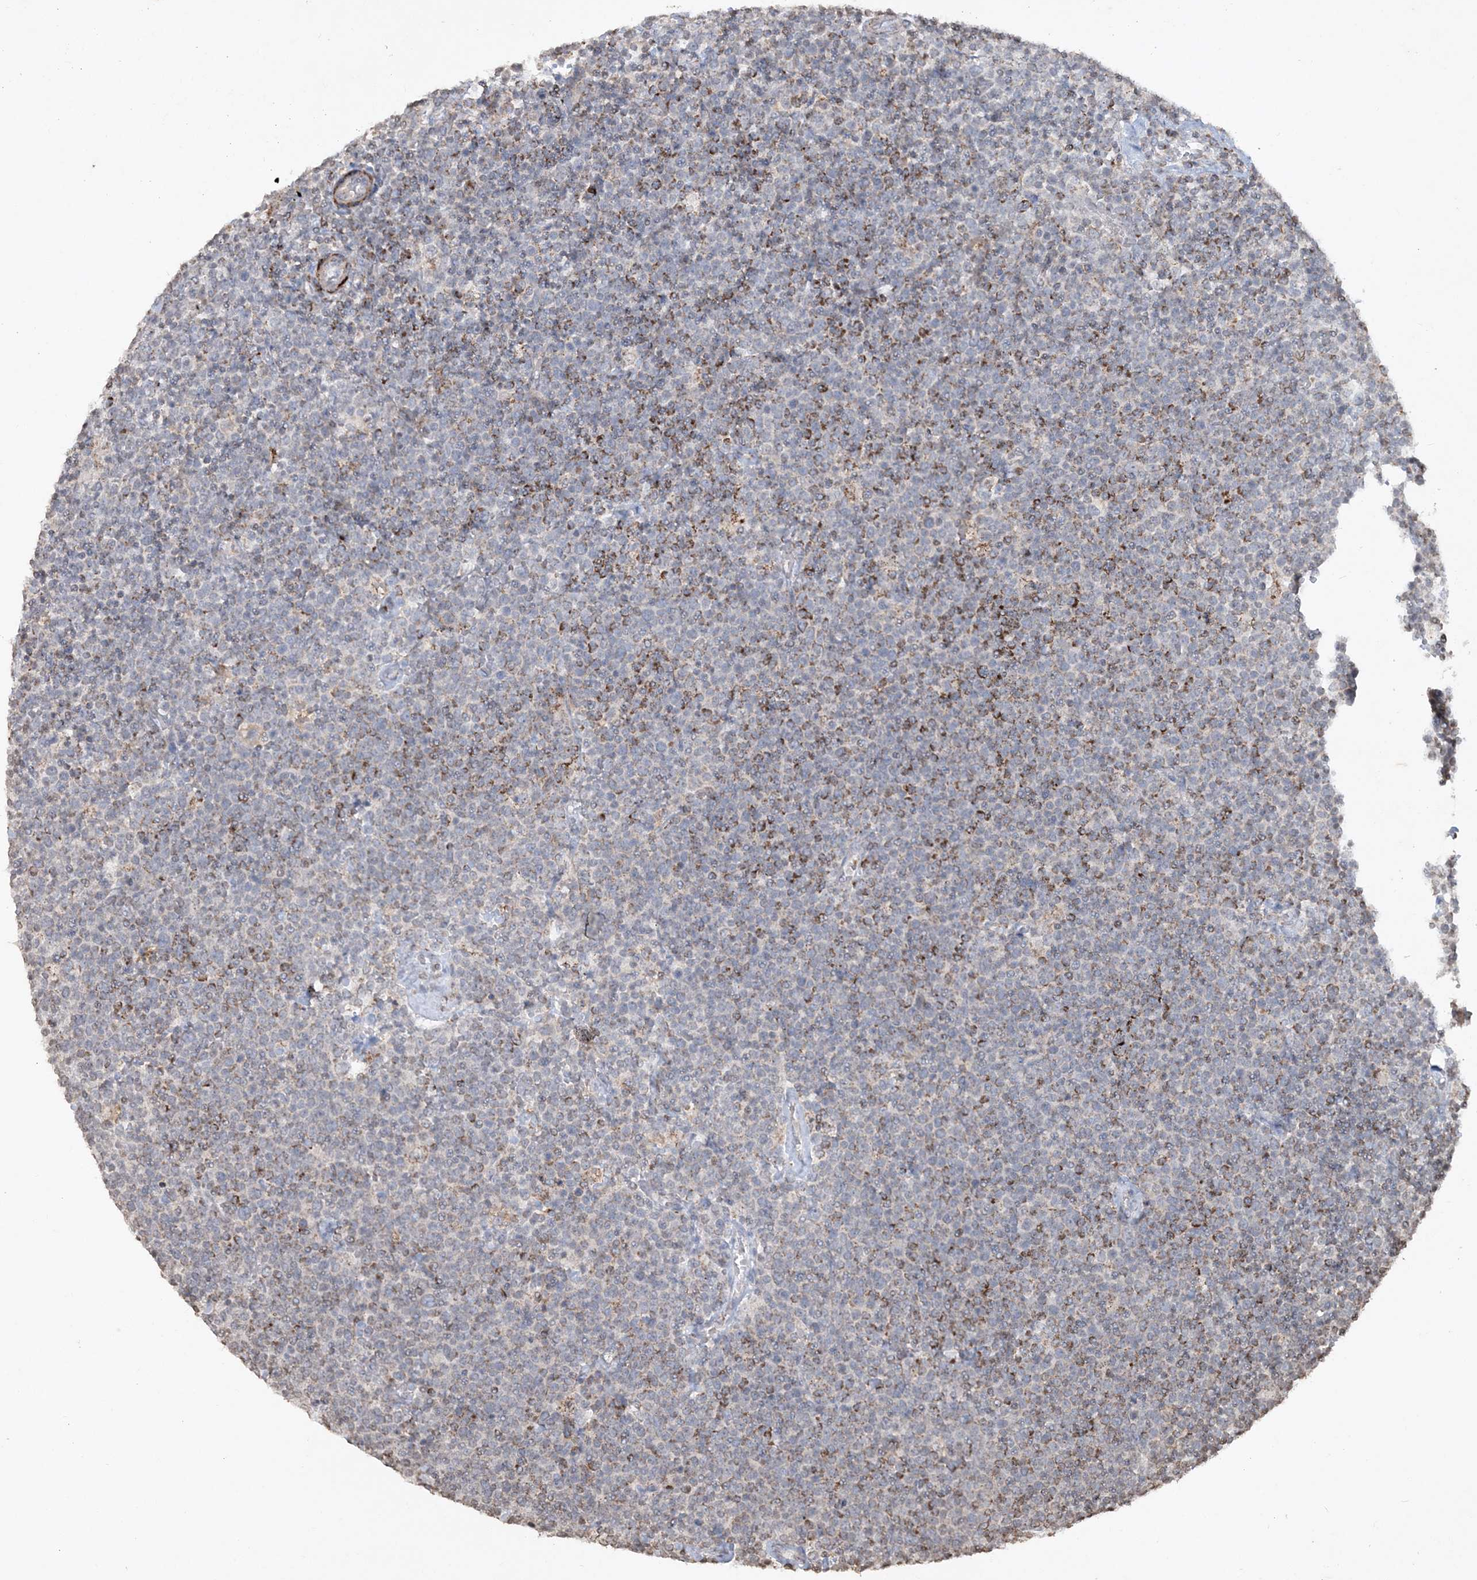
{"staining": {"intensity": "moderate", "quantity": "<25%", "location": "cytoplasmic/membranous"}, "tissue": "lymphoma", "cell_type": "Tumor cells", "image_type": "cancer", "snomed": [{"axis": "morphology", "description": "Malignant lymphoma, non-Hodgkin's type, High grade"}, {"axis": "topography", "description": "Lymph node"}], "caption": "Moderate cytoplasmic/membranous protein staining is seen in approximately <25% of tumor cells in malignant lymphoma, non-Hodgkin's type (high-grade).", "gene": "TTC7A", "patient": {"sex": "male", "age": 61}}